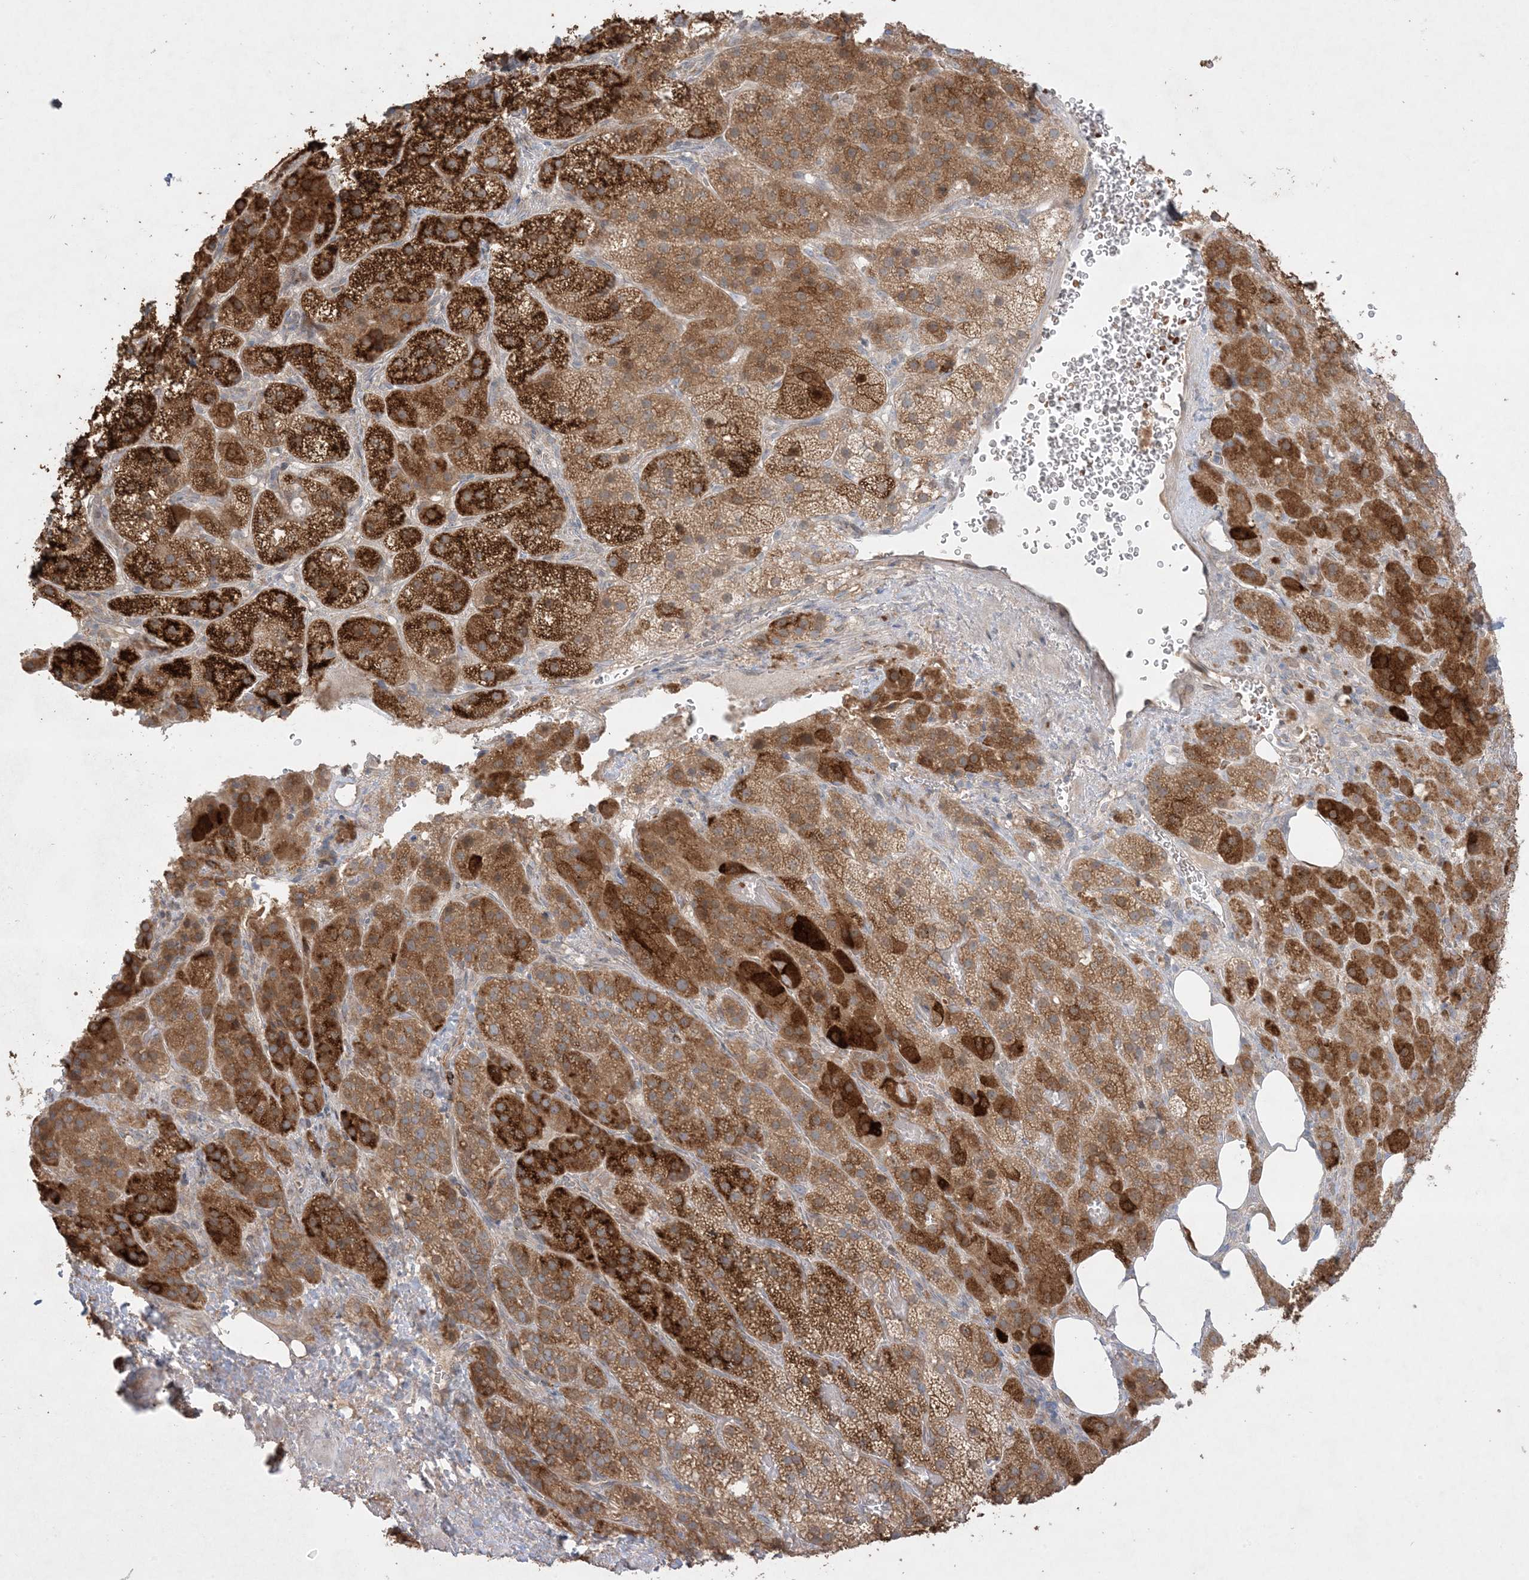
{"staining": {"intensity": "strong", "quantity": ">75%", "location": "cytoplasmic/membranous"}, "tissue": "adrenal gland", "cell_type": "Glandular cells", "image_type": "normal", "snomed": [{"axis": "morphology", "description": "Normal tissue, NOS"}, {"axis": "topography", "description": "Adrenal gland"}], "caption": "A brown stain labels strong cytoplasmic/membranous staining of a protein in glandular cells of unremarkable adrenal gland. The staining was performed using DAB (3,3'-diaminobenzidine), with brown indicating positive protein expression. Nuclei are stained blue with hematoxylin.", "gene": "MMGT1", "patient": {"sex": "female", "age": 59}}